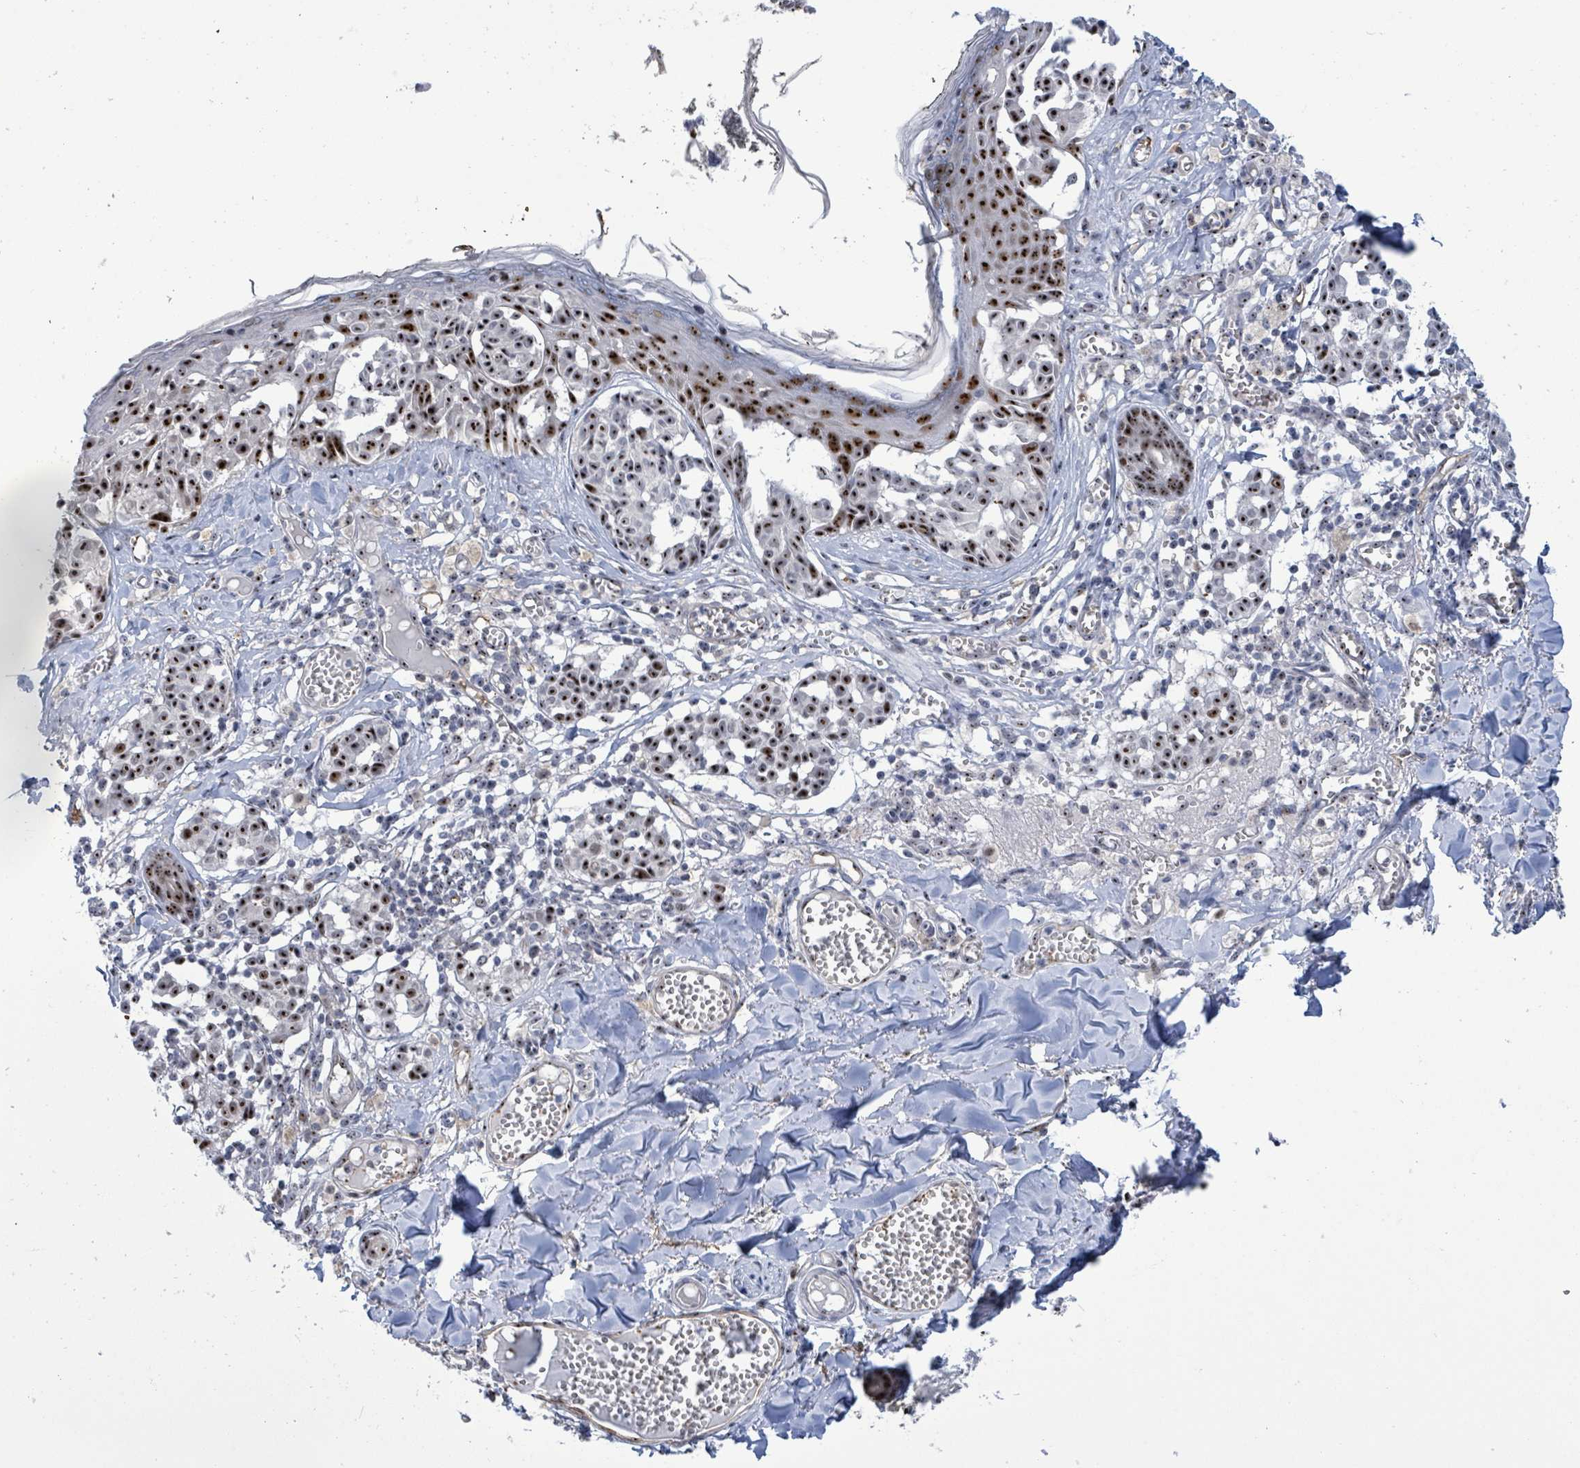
{"staining": {"intensity": "strong", "quantity": ">75%", "location": "nuclear"}, "tissue": "melanoma", "cell_type": "Tumor cells", "image_type": "cancer", "snomed": [{"axis": "morphology", "description": "Malignant melanoma, NOS"}, {"axis": "topography", "description": "Skin"}], "caption": "A brown stain highlights strong nuclear expression of a protein in malignant melanoma tumor cells.", "gene": "RRN3", "patient": {"sex": "female", "age": 43}}